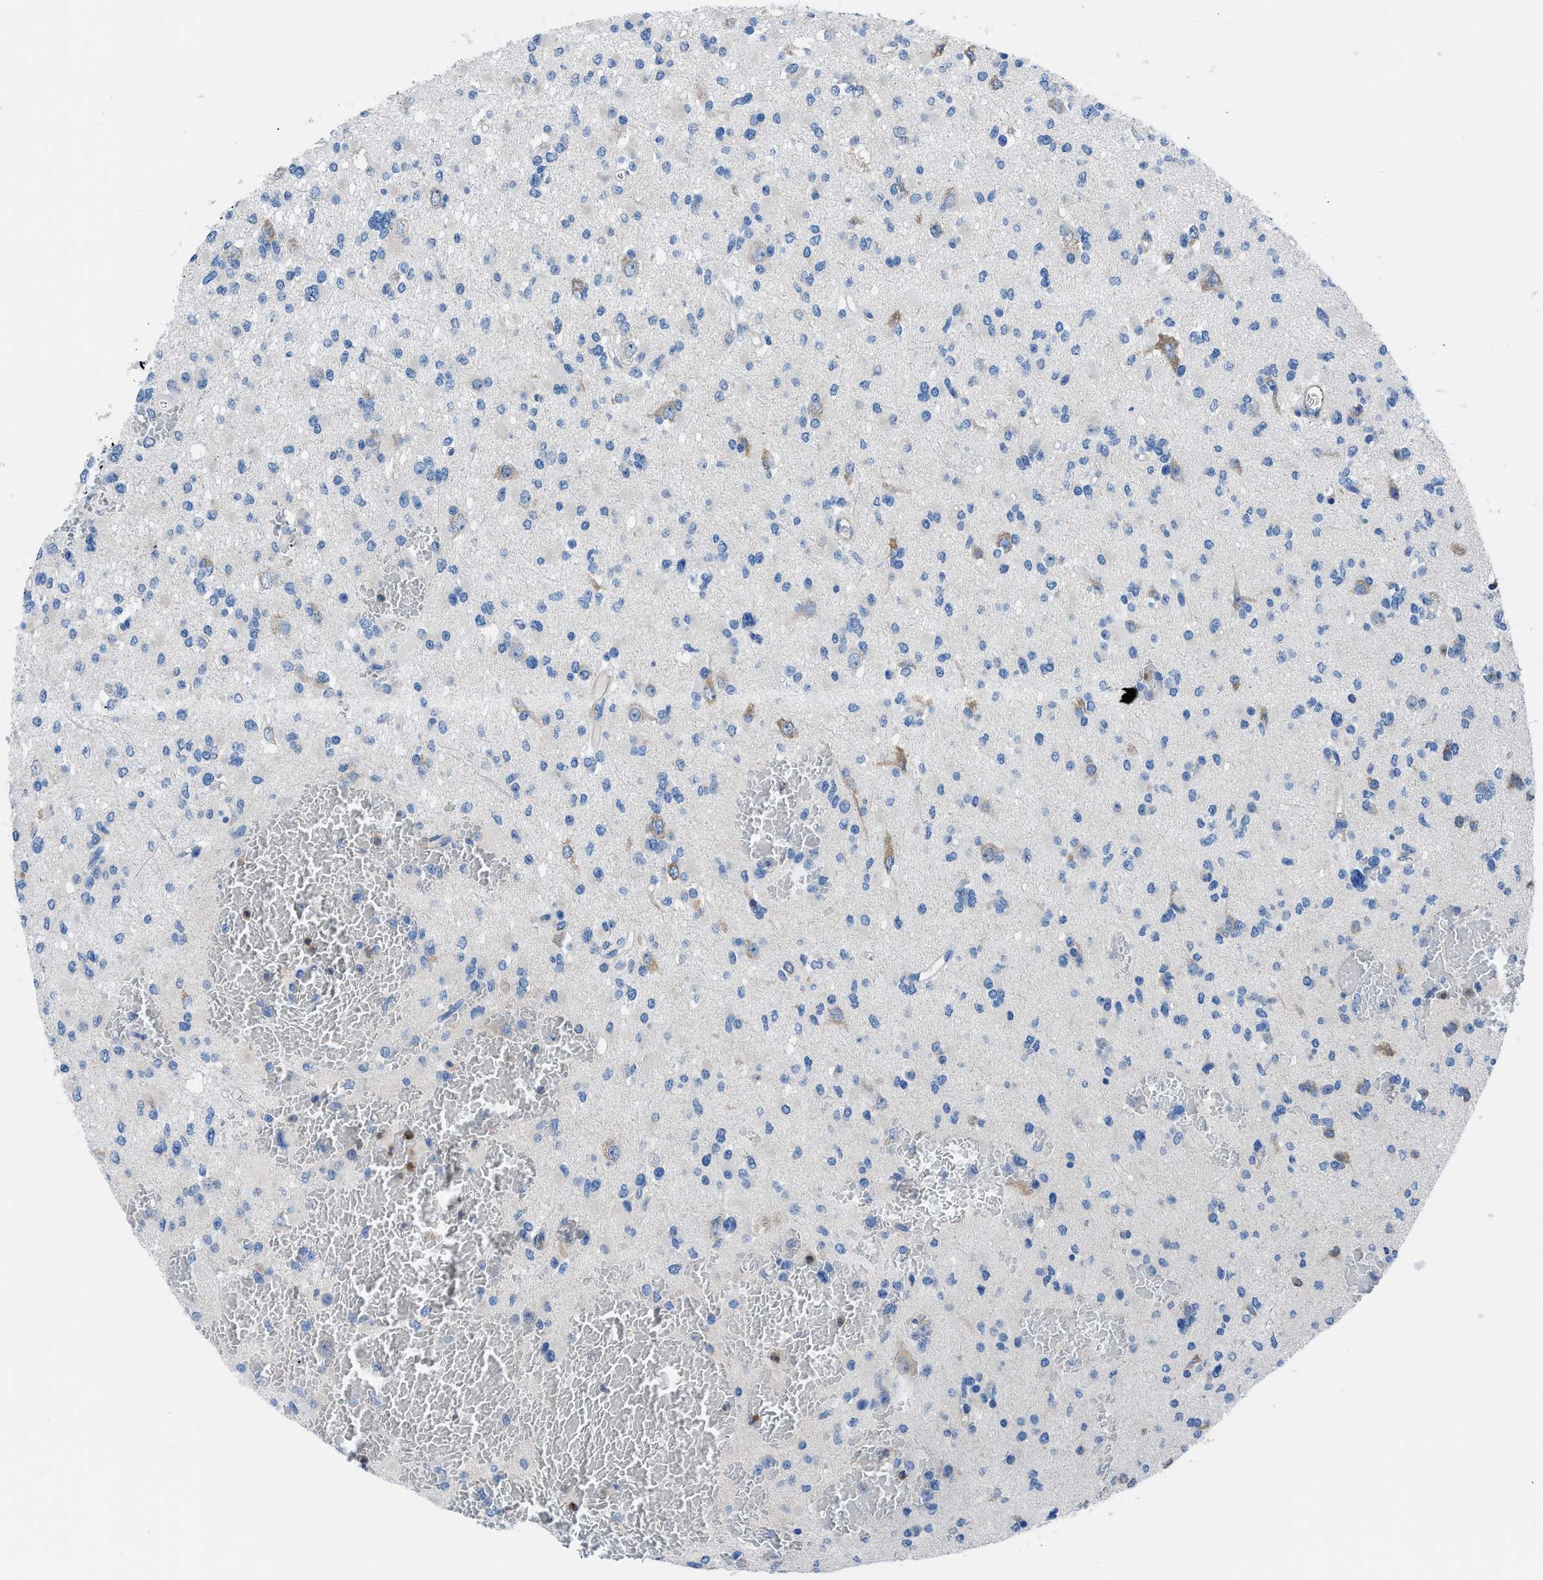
{"staining": {"intensity": "negative", "quantity": "none", "location": "none"}, "tissue": "glioma", "cell_type": "Tumor cells", "image_type": "cancer", "snomed": [{"axis": "morphology", "description": "Glioma, malignant, Low grade"}, {"axis": "topography", "description": "Brain"}], "caption": "A photomicrograph of malignant glioma (low-grade) stained for a protein demonstrates no brown staining in tumor cells.", "gene": "ITPR1", "patient": {"sex": "female", "age": 22}}